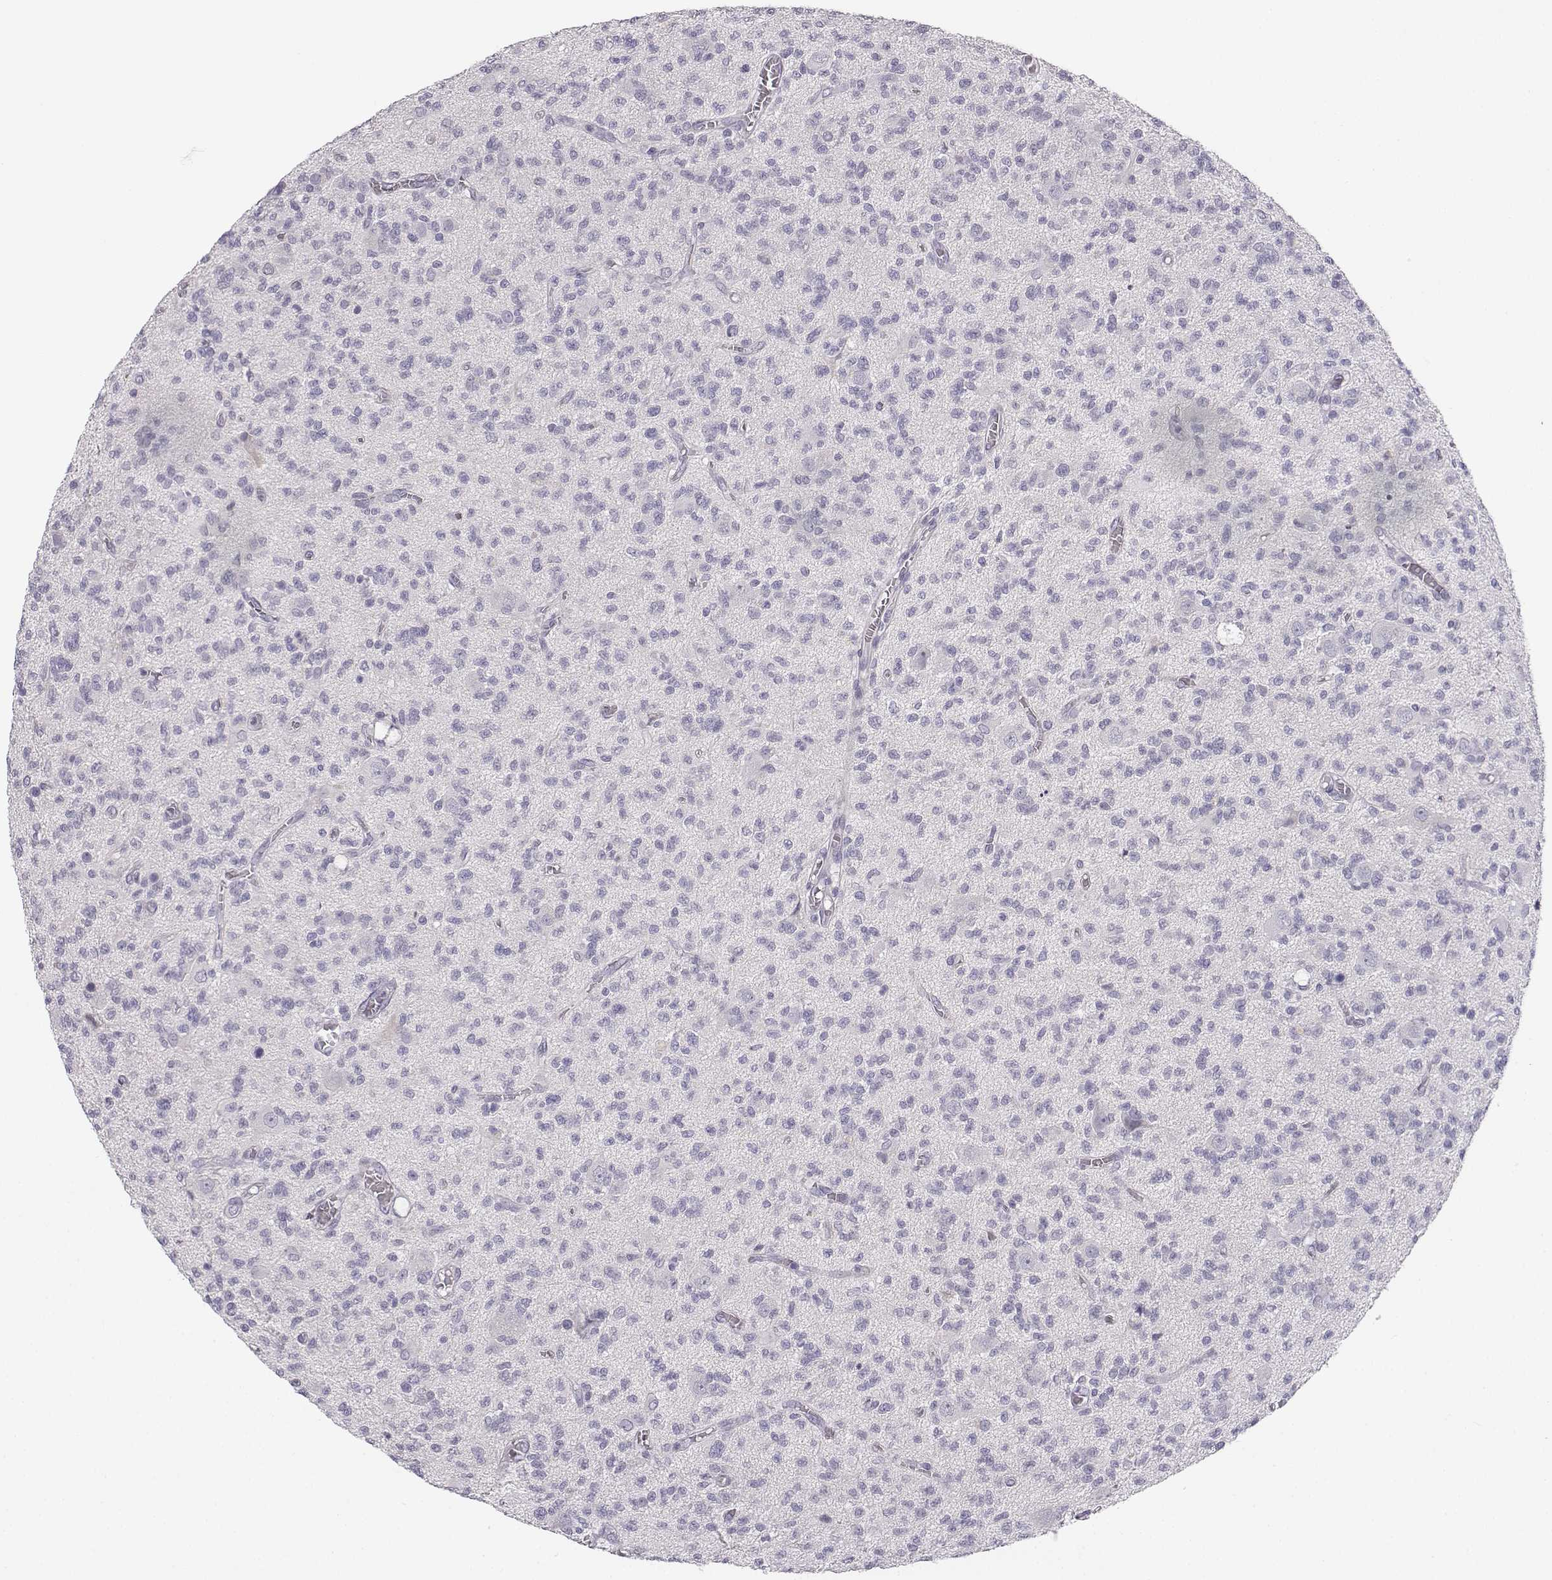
{"staining": {"intensity": "negative", "quantity": "none", "location": "none"}, "tissue": "glioma", "cell_type": "Tumor cells", "image_type": "cancer", "snomed": [{"axis": "morphology", "description": "Glioma, malignant, Low grade"}, {"axis": "topography", "description": "Brain"}], "caption": "Immunohistochemistry of glioma displays no expression in tumor cells.", "gene": "MYCBPAP", "patient": {"sex": "male", "age": 64}}